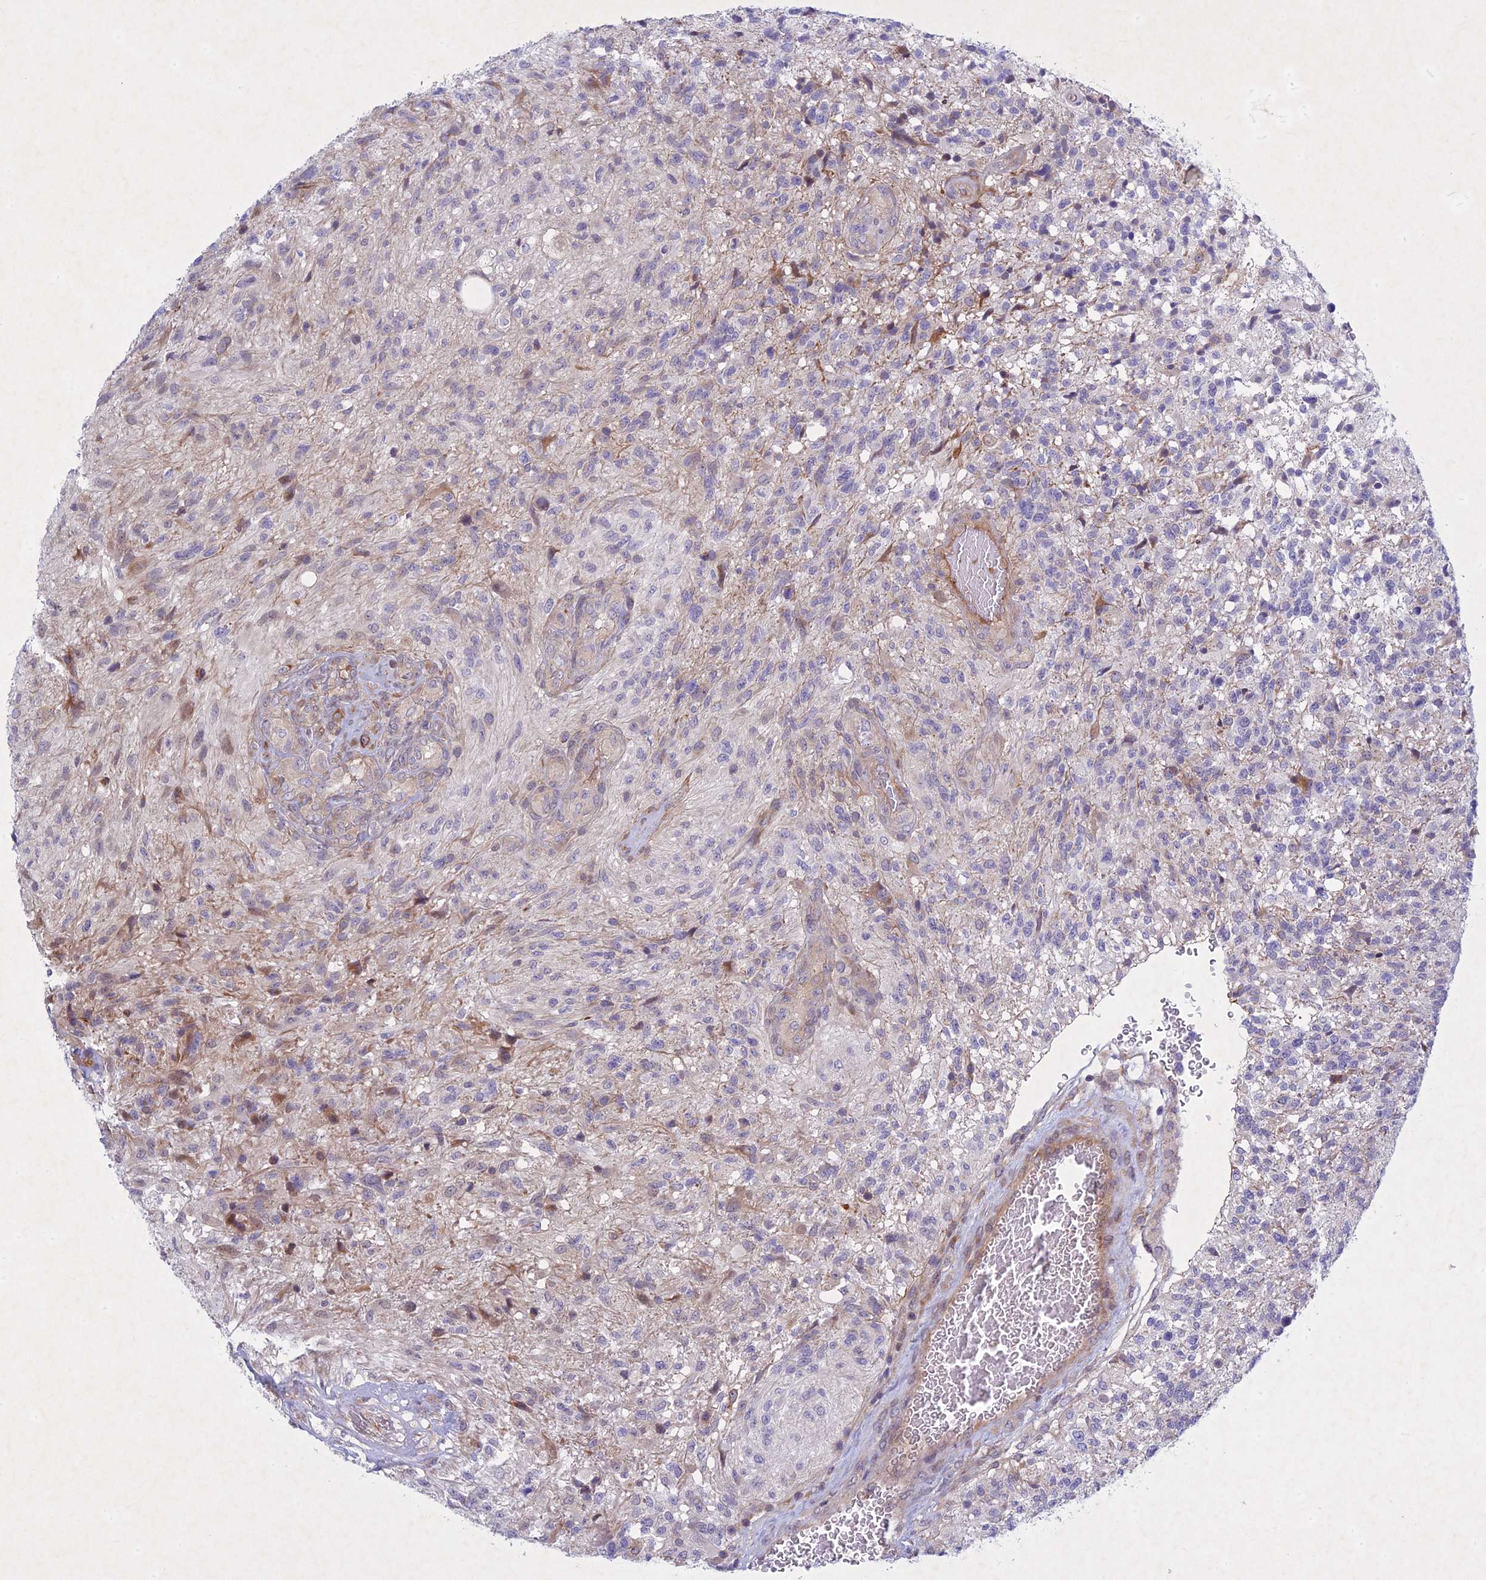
{"staining": {"intensity": "negative", "quantity": "none", "location": "none"}, "tissue": "glioma", "cell_type": "Tumor cells", "image_type": "cancer", "snomed": [{"axis": "morphology", "description": "Glioma, malignant, High grade"}, {"axis": "topography", "description": "Brain"}], "caption": "A histopathology image of human malignant glioma (high-grade) is negative for staining in tumor cells.", "gene": "PTHLH", "patient": {"sex": "male", "age": 56}}